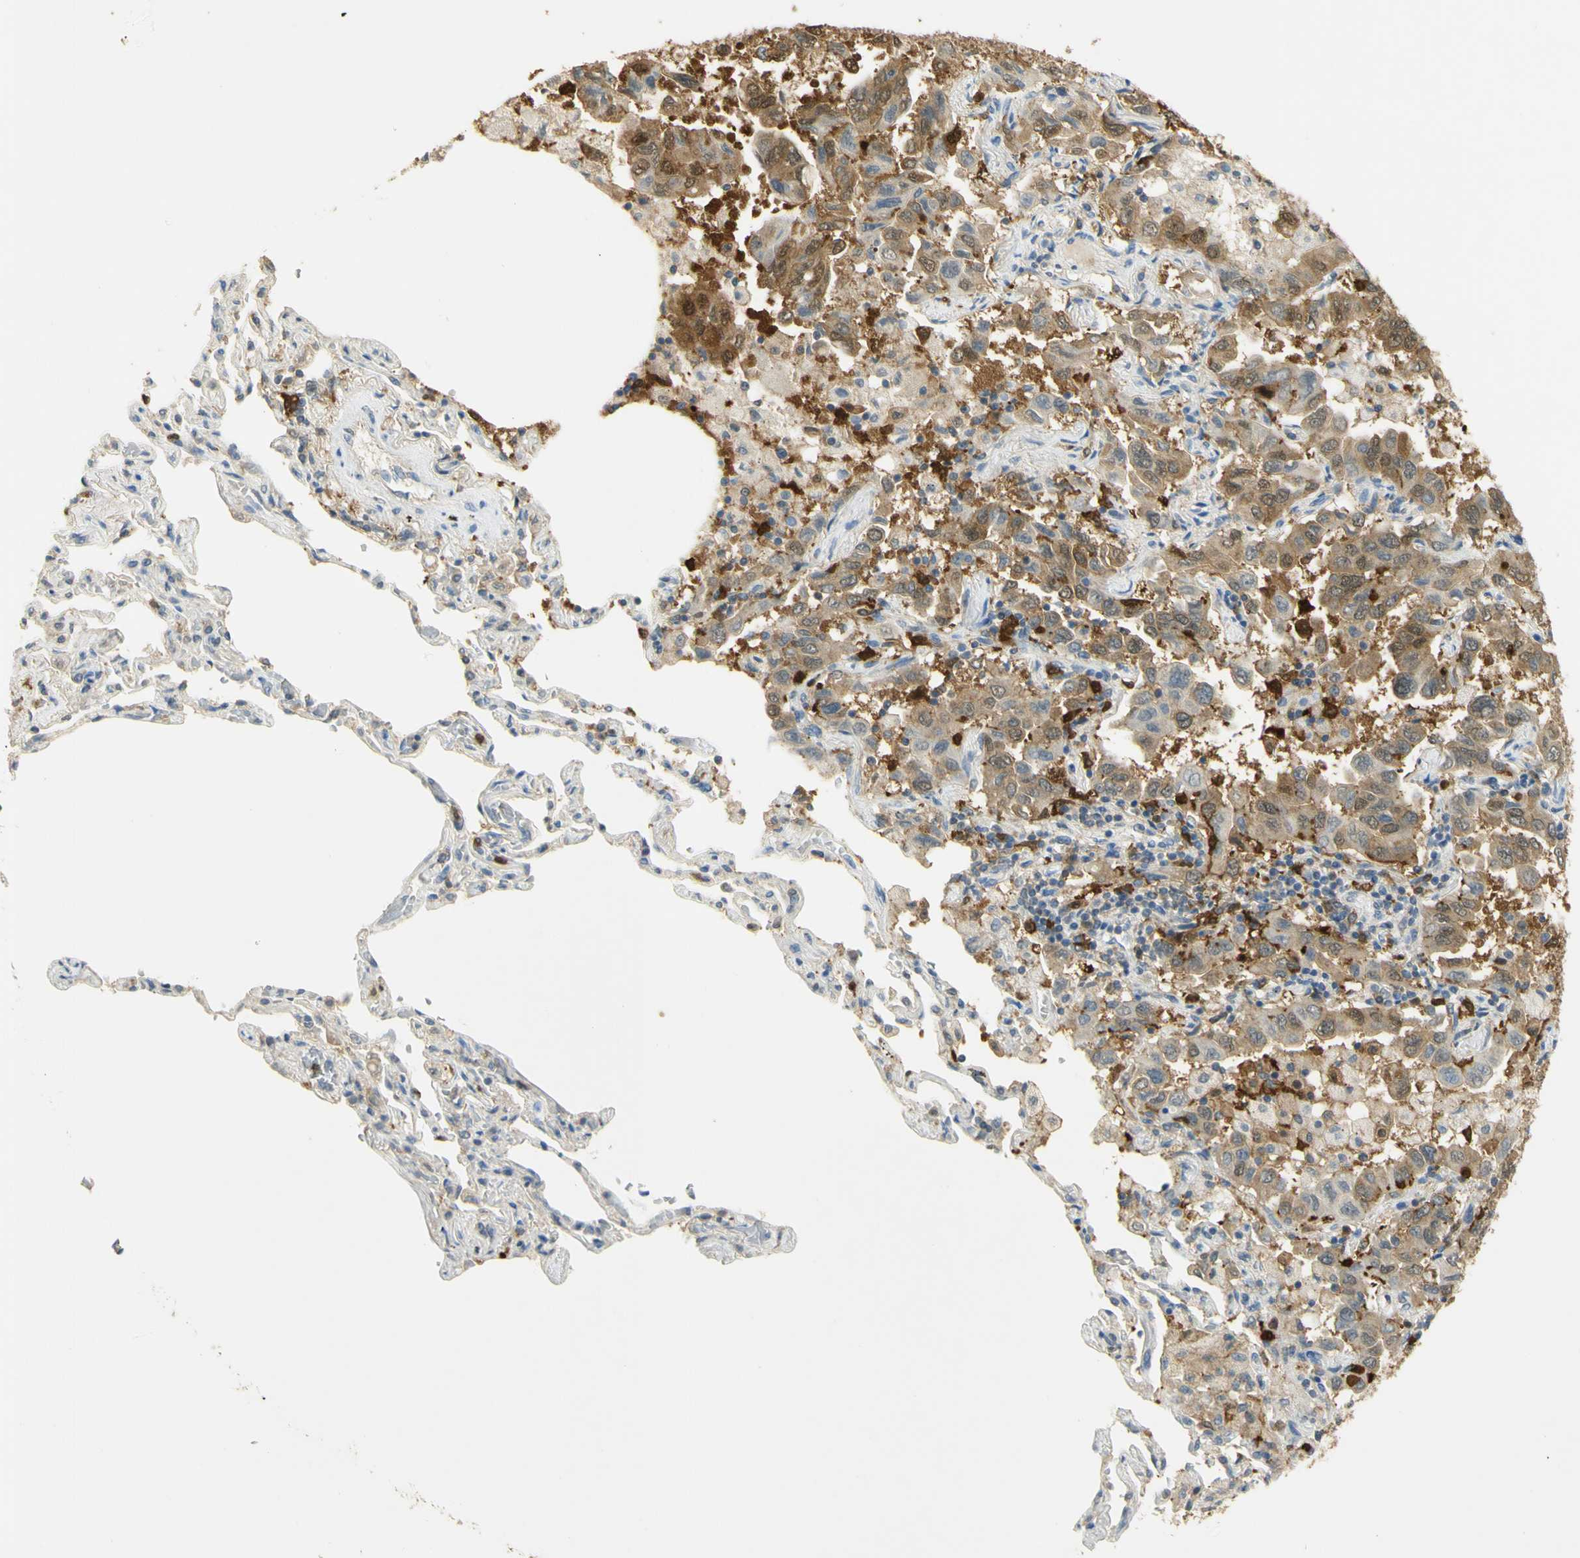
{"staining": {"intensity": "moderate", "quantity": ">75%", "location": "cytoplasmic/membranous"}, "tissue": "lung cancer", "cell_type": "Tumor cells", "image_type": "cancer", "snomed": [{"axis": "morphology", "description": "Adenocarcinoma, NOS"}, {"axis": "topography", "description": "Lung"}], "caption": "Lung cancer (adenocarcinoma) was stained to show a protein in brown. There is medium levels of moderate cytoplasmic/membranous positivity in about >75% of tumor cells. (DAB (3,3'-diaminobenzidine) IHC with brightfield microscopy, high magnification).", "gene": "PAK1", "patient": {"sex": "male", "age": 64}}